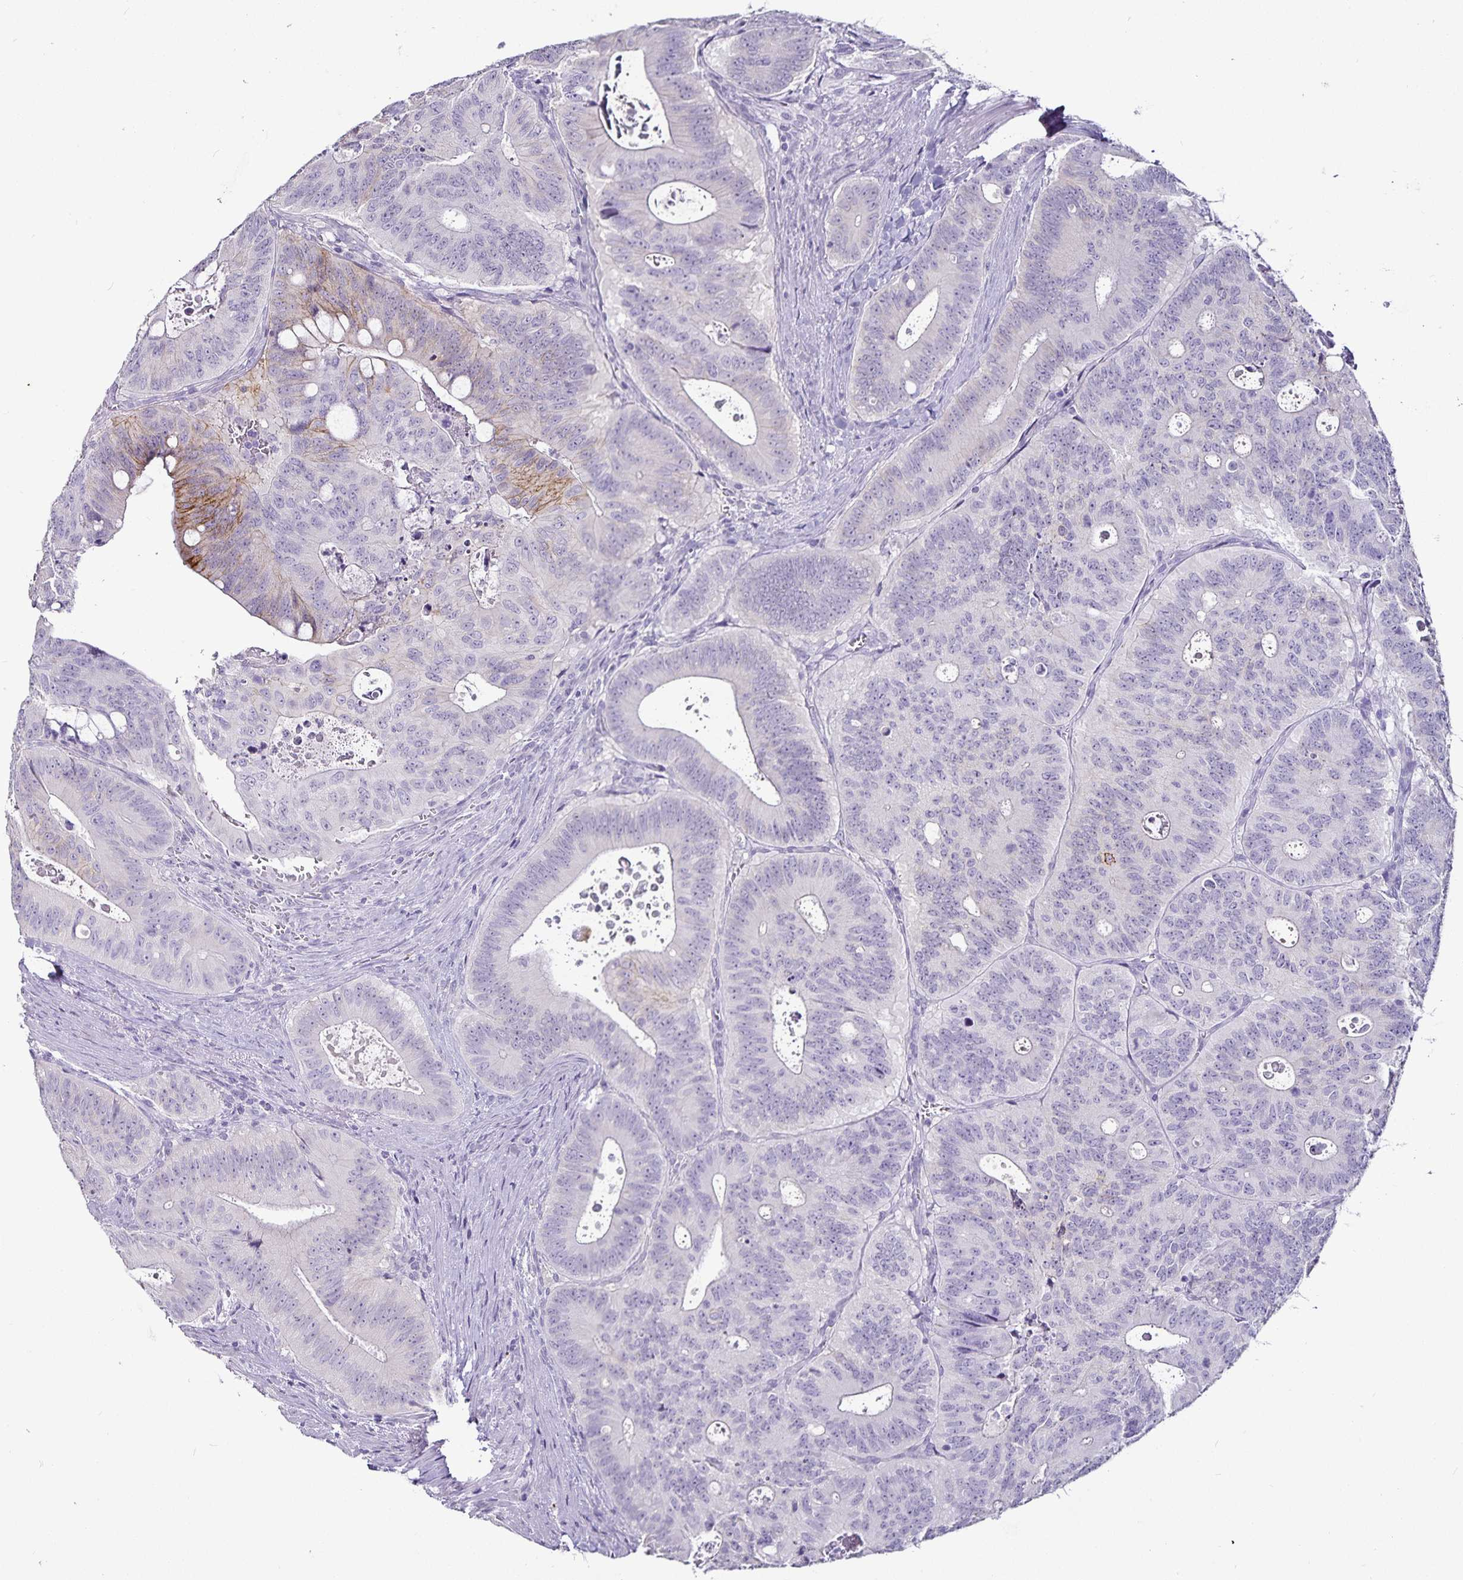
{"staining": {"intensity": "moderate", "quantity": "<25%", "location": "cytoplasmic/membranous"}, "tissue": "colorectal cancer", "cell_type": "Tumor cells", "image_type": "cancer", "snomed": [{"axis": "morphology", "description": "Adenocarcinoma, NOS"}, {"axis": "topography", "description": "Colon"}], "caption": "Colorectal adenocarcinoma stained with DAB IHC shows low levels of moderate cytoplasmic/membranous staining in approximately <25% of tumor cells.", "gene": "CA12", "patient": {"sex": "male", "age": 62}}